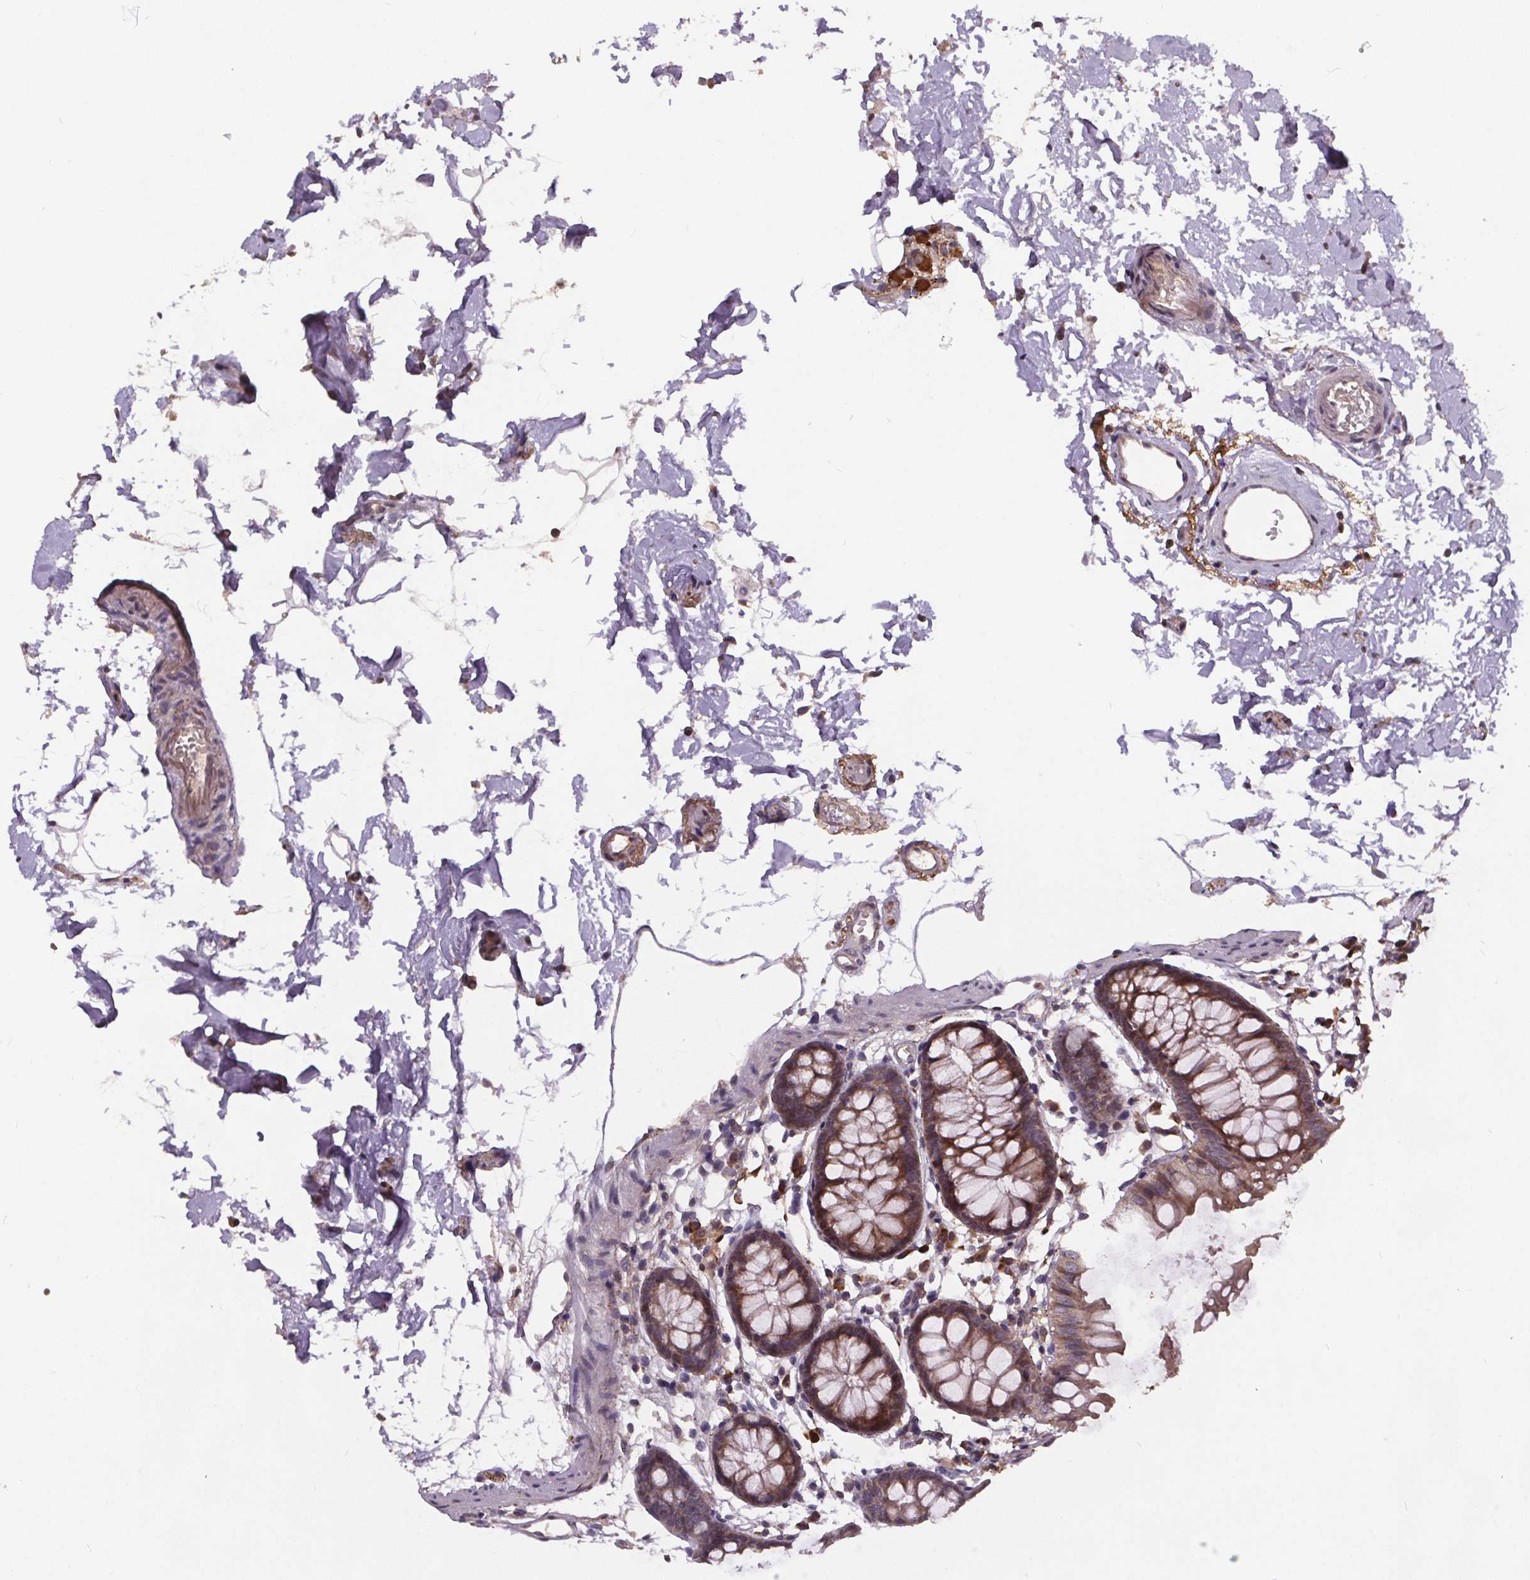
{"staining": {"intensity": "negative", "quantity": "none", "location": "none"}, "tissue": "colon", "cell_type": "Endothelial cells", "image_type": "normal", "snomed": [{"axis": "morphology", "description": "Normal tissue, NOS"}, {"axis": "topography", "description": "Colon"}], "caption": "Immunohistochemistry of unremarkable colon displays no expression in endothelial cells. Brightfield microscopy of immunohistochemistry (IHC) stained with DAB (brown) and hematoxylin (blue), captured at high magnification.", "gene": "USP9X", "patient": {"sex": "female", "age": 84}}